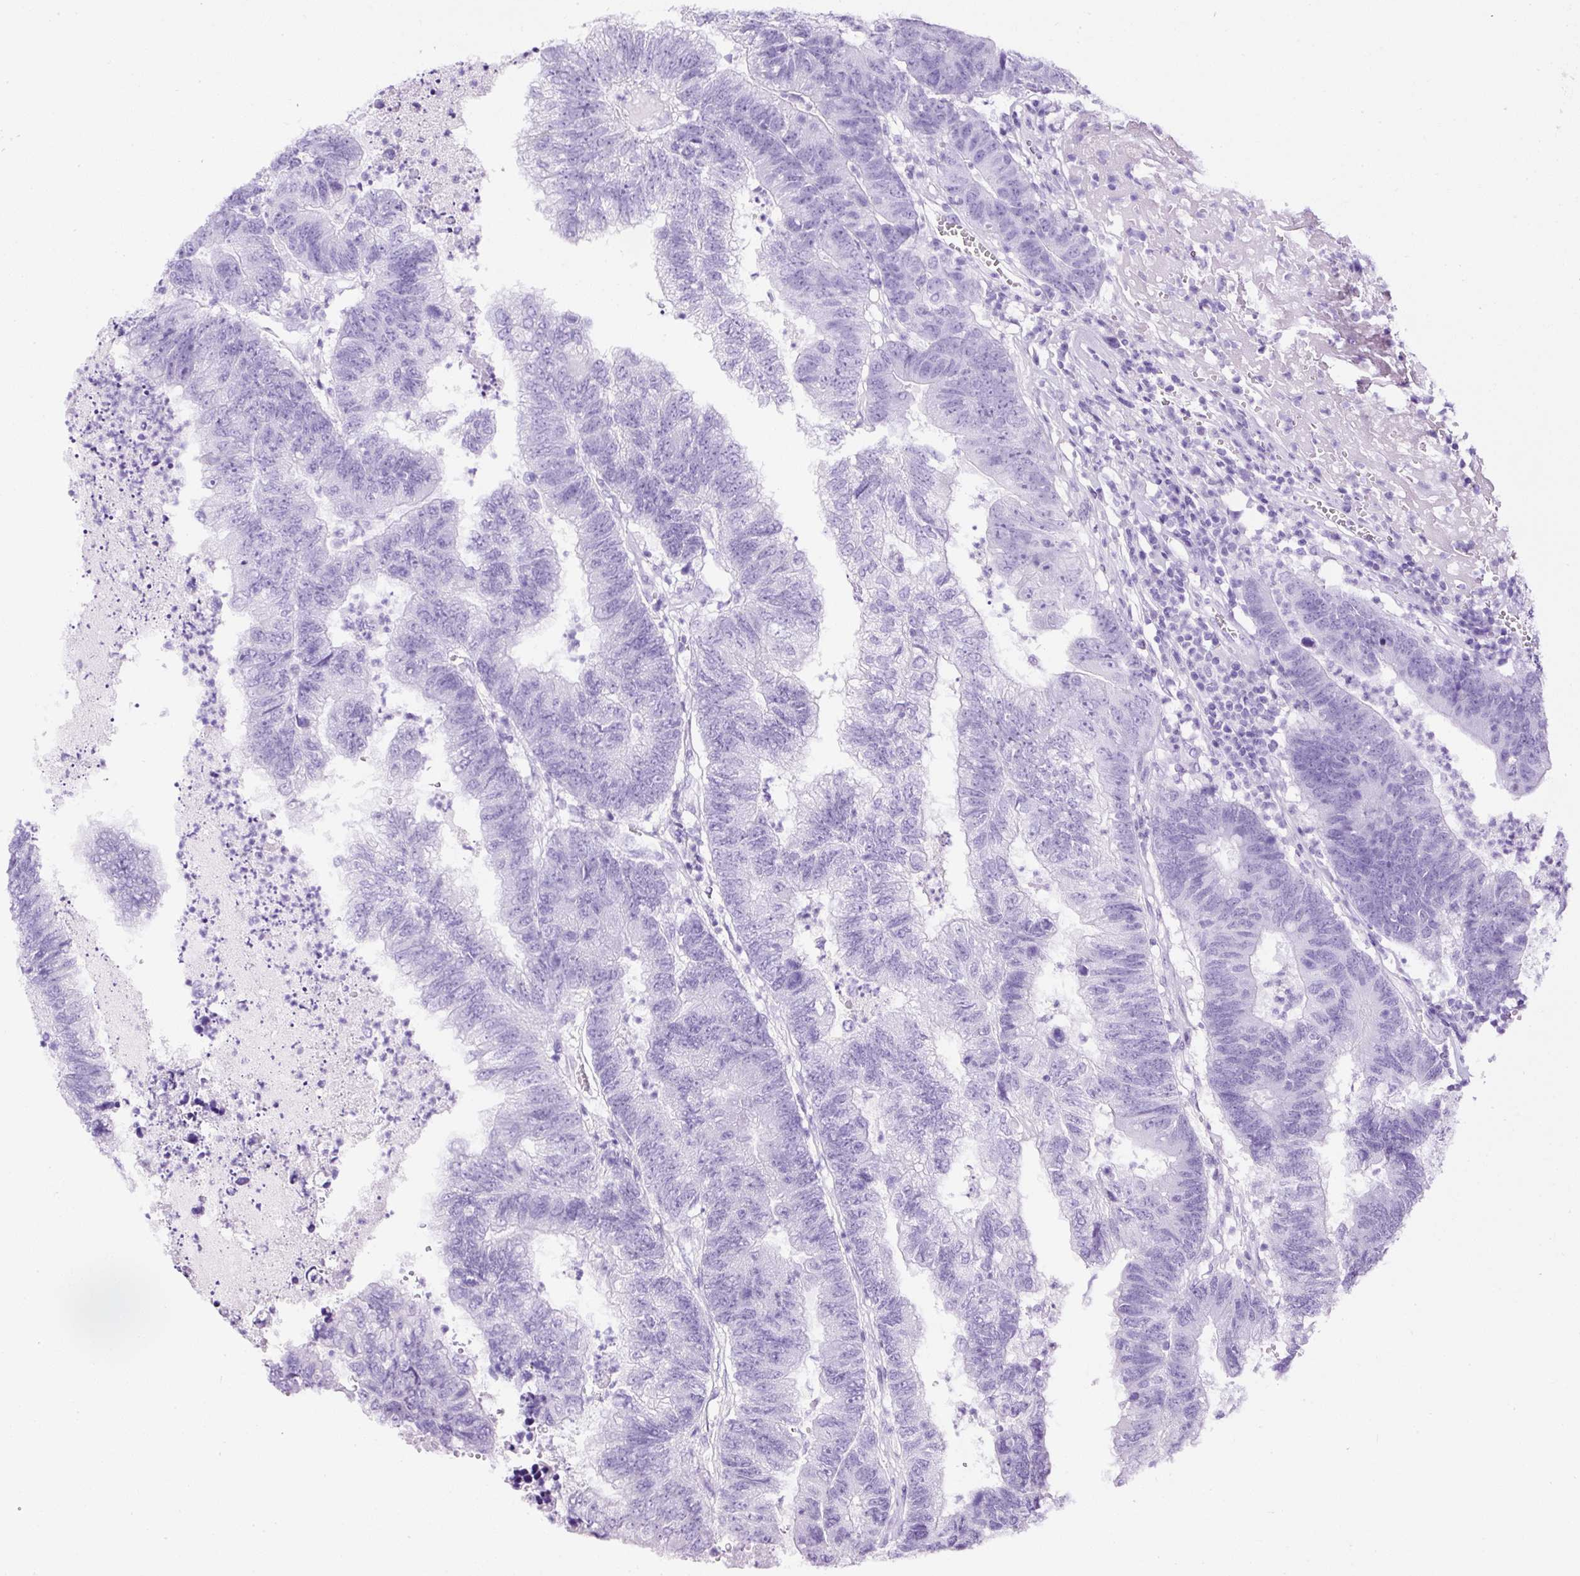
{"staining": {"intensity": "negative", "quantity": "none", "location": "none"}, "tissue": "colorectal cancer", "cell_type": "Tumor cells", "image_type": "cancer", "snomed": [{"axis": "morphology", "description": "Adenocarcinoma, NOS"}, {"axis": "topography", "description": "Colon"}], "caption": "Colorectal cancer stained for a protein using immunohistochemistry shows no expression tumor cells.", "gene": "NTS", "patient": {"sex": "female", "age": 48}}